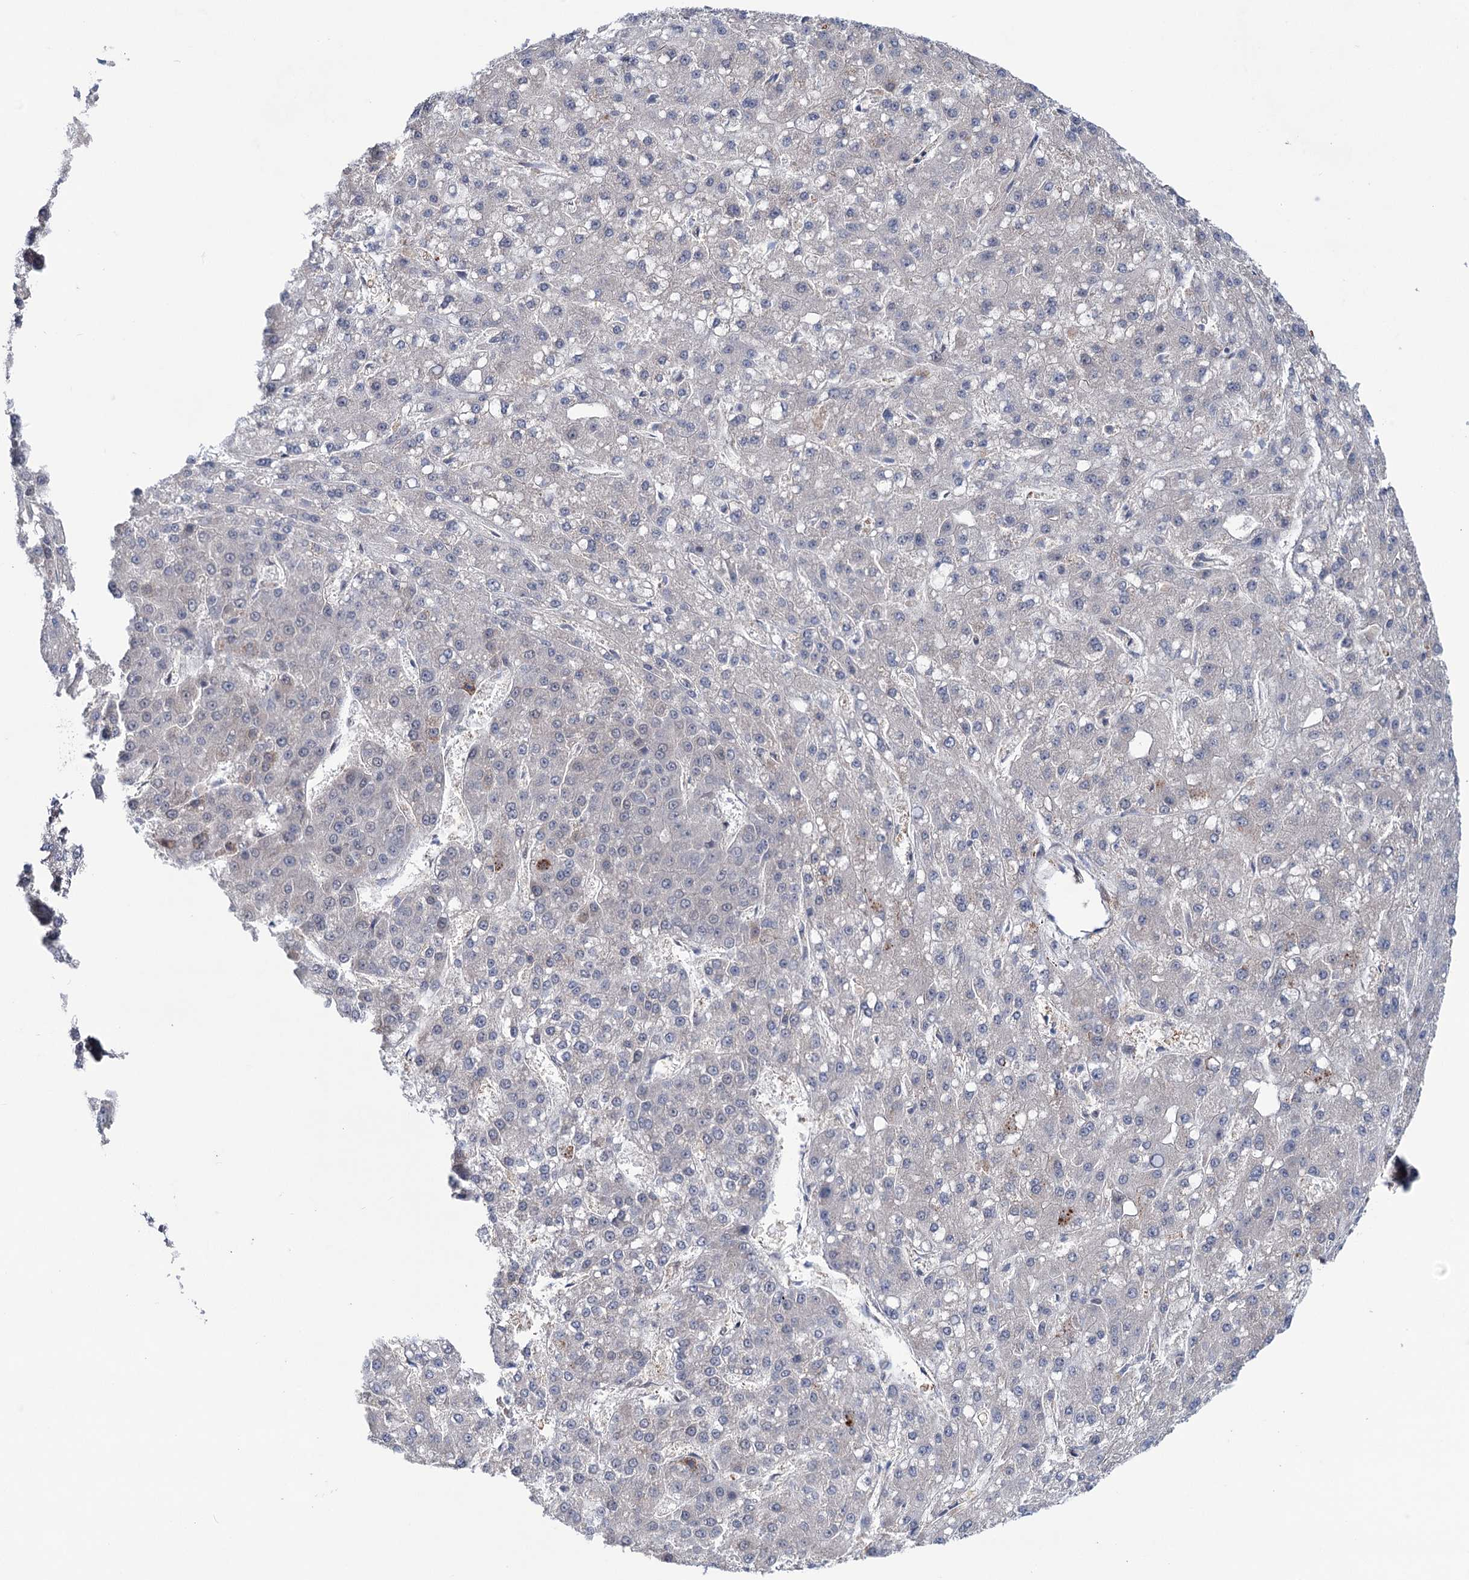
{"staining": {"intensity": "negative", "quantity": "none", "location": "none"}, "tissue": "liver cancer", "cell_type": "Tumor cells", "image_type": "cancer", "snomed": [{"axis": "morphology", "description": "Carcinoma, Hepatocellular, NOS"}, {"axis": "topography", "description": "Liver"}], "caption": "Tumor cells show no significant positivity in hepatocellular carcinoma (liver).", "gene": "FAM53A", "patient": {"sex": "male", "age": 67}}